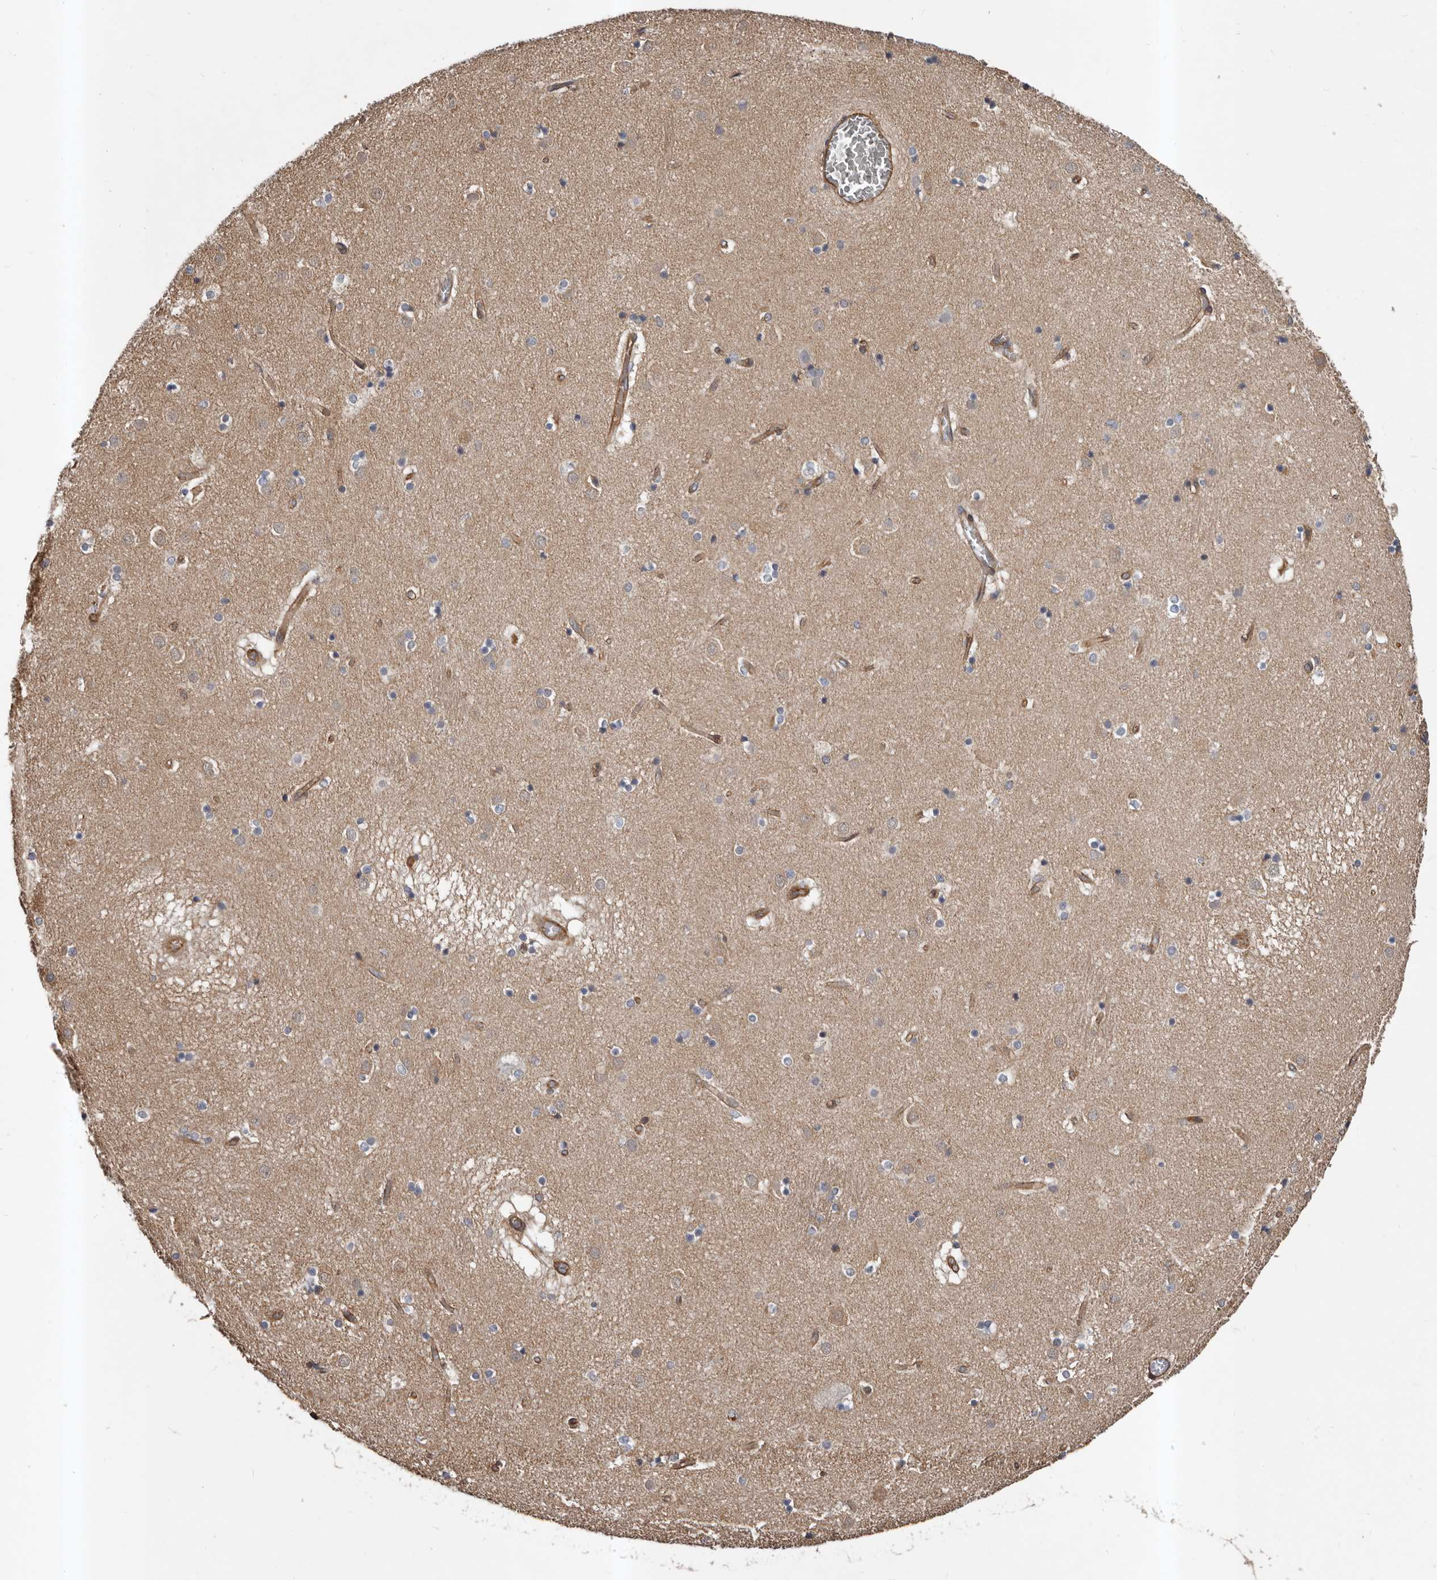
{"staining": {"intensity": "negative", "quantity": "none", "location": "none"}, "tissue": "caudate", "cell_type": "Glial cells", "image_type": "normal", "snomed": [{"axis": "morphology", "description": "Normal tissue, NOS"}, {"axis": "topography", "description": "Lateral ventricle wall"}], "caption": "Photomicrograph shows no protein expression in glial cells of unremarkable caudate. The staining is performed using DAB brown chromogen with nuclei counter-stained in using hematoxylin.", "gene": "PNRC2", "patient": {"sex": "male", "age": 70}}